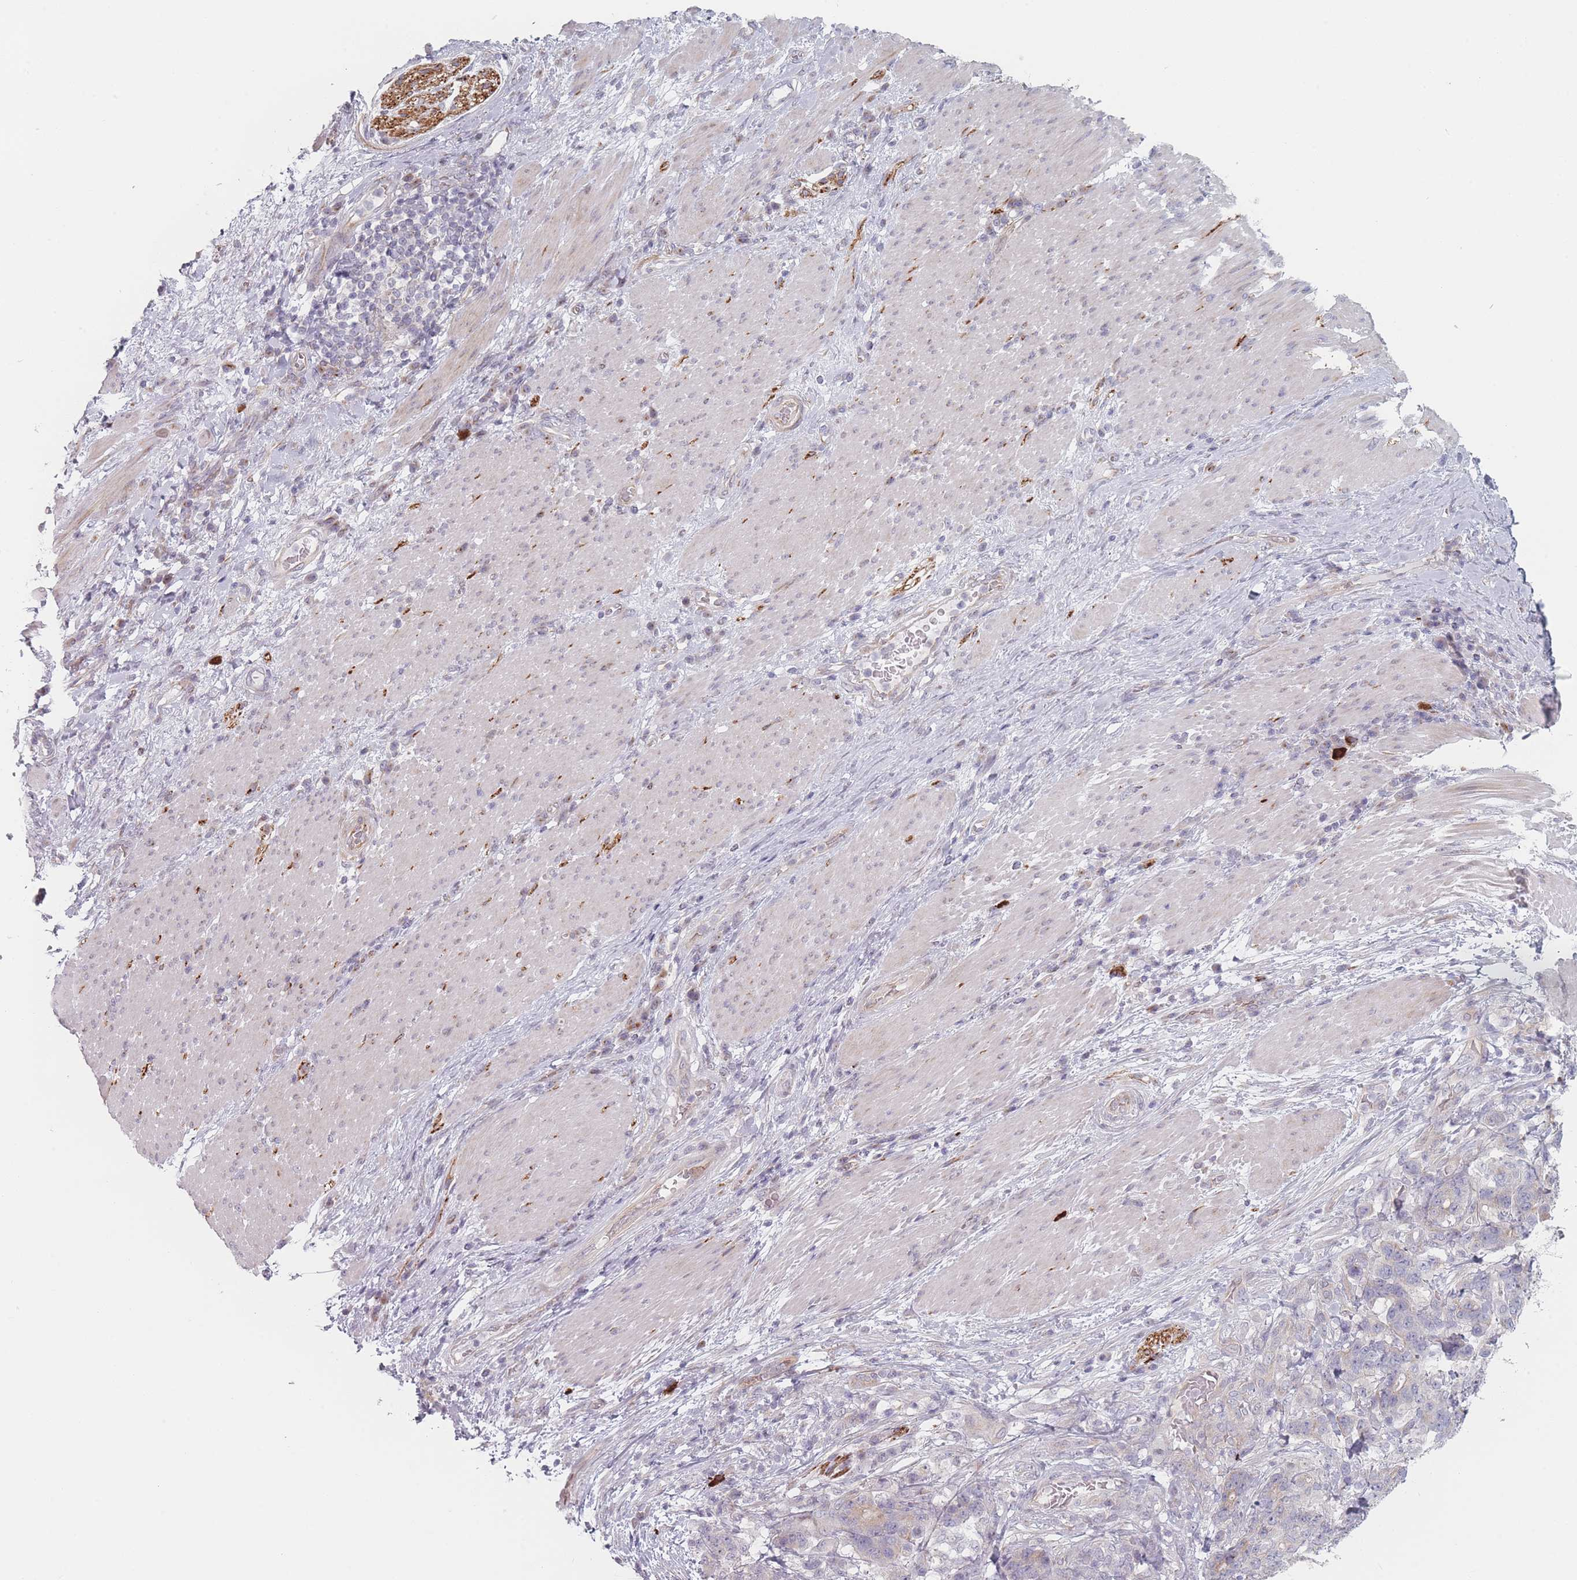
{"staining": {"intensity": "weak", "quantity": "<25%", "location": "cytoplasmic/membranous"}, "tissue": "stomach cancer", "cell_type": "Tumor cells", "image_type": "cancer", "snomed": [{"axis": "morphology", "description": "Normal tissue, NOS"}, {"axis": "morphology", "description": "Adenocarcinoma, NOS"}, {"axis": "topography", "description": "Stomach"}], "caption": "DAB (3,3'-diaminobenzidine) immunohistochemical staining of human stomach cancer (adenocarcinoma) displays no significant positivity in tumor cells.", "gene": "RNF4", "patient": {"sex": "female", "age": 64}}